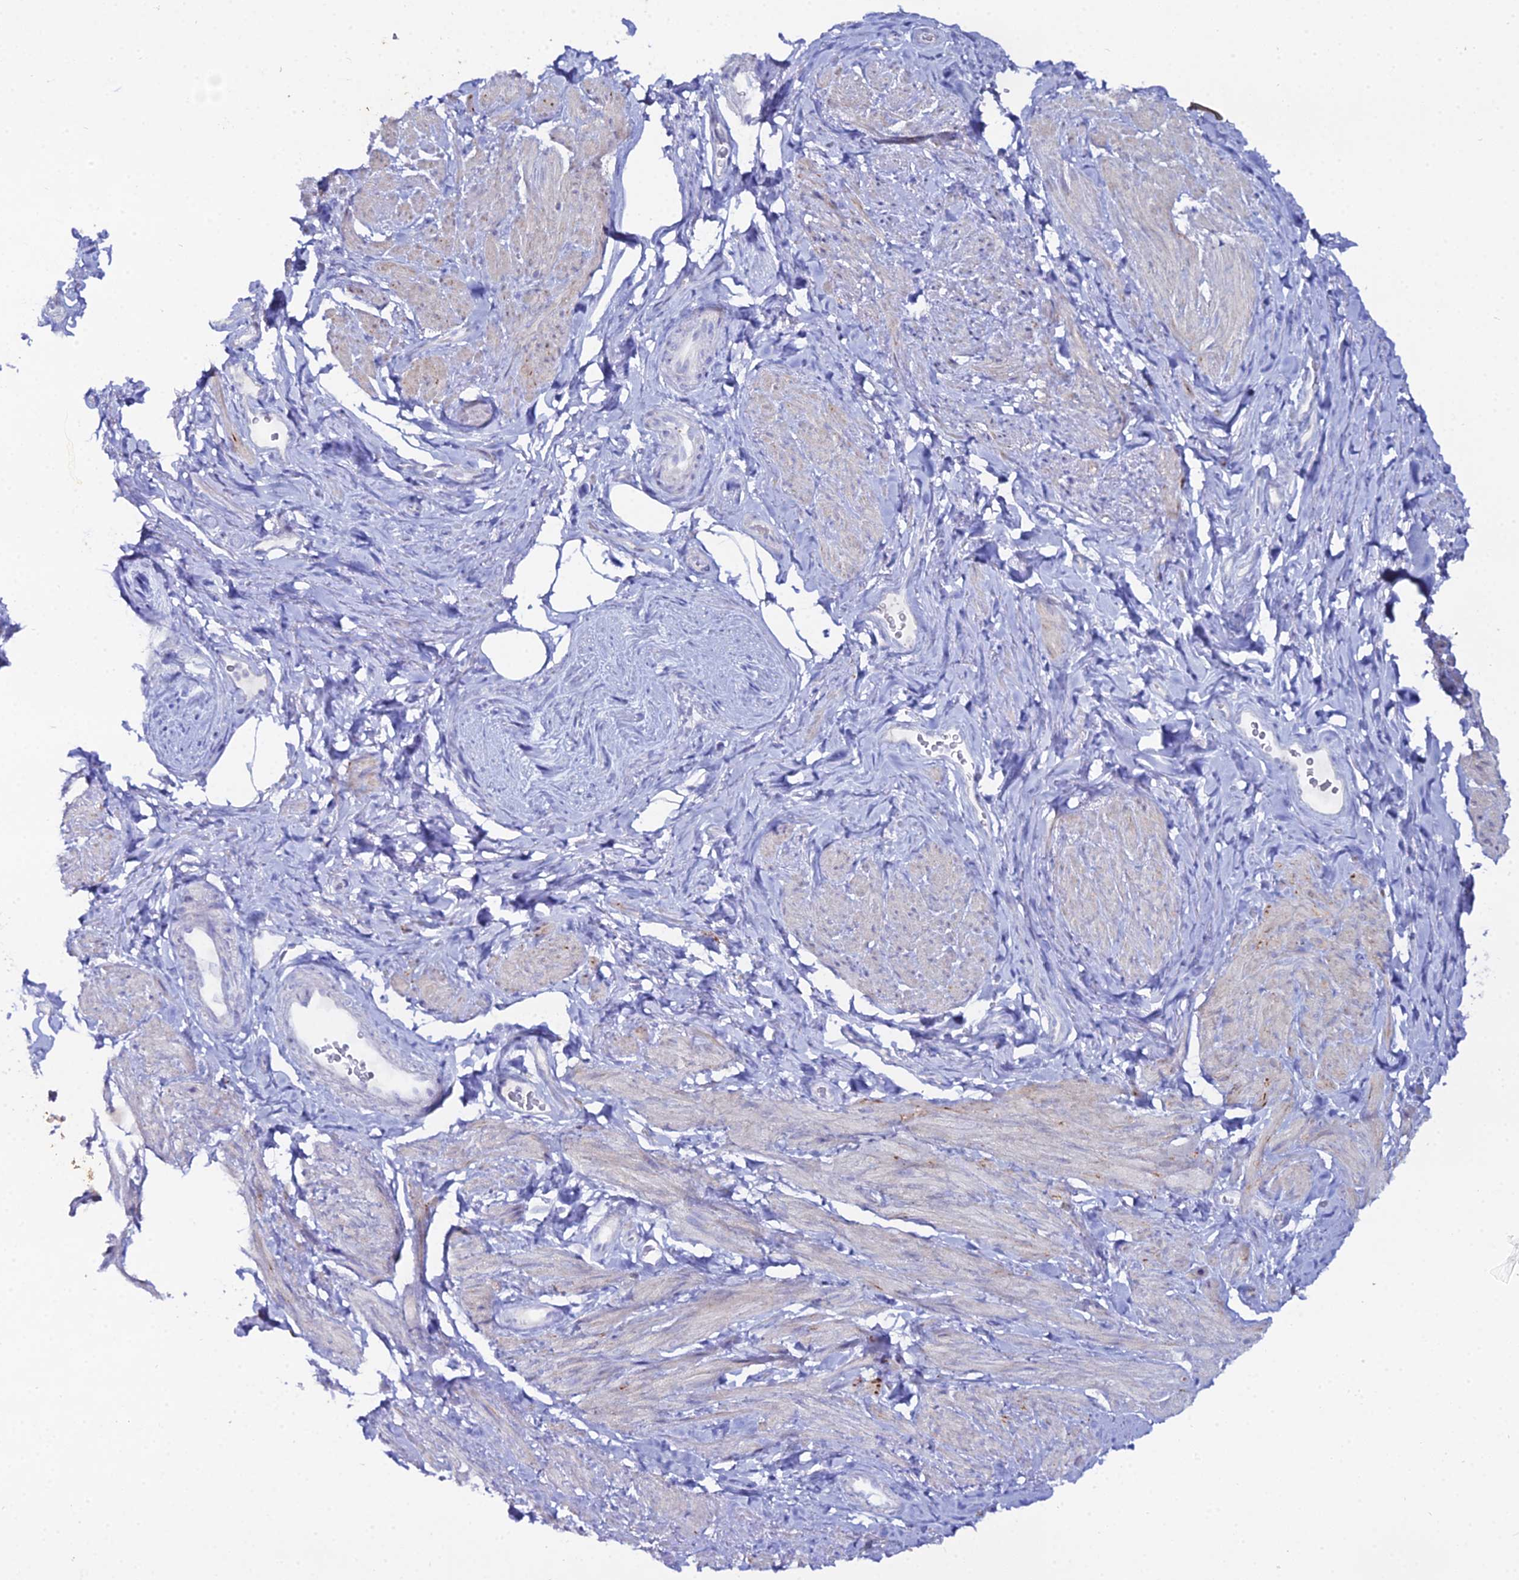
{"staining": {"intensity": "negative", "quantity": "none", "location": "none"}, "tissue": "smooth muscle", "cell_type": "Smooth muscle cells", "image_type": "normal", "snomed": [{"axis": "morphology", "description": "Normal tissue, NOS"}, {"axis": "topography", "description": "Smooth muscle"}, {"axis": "topography", "description": "Peripheral nerve tissue"}], "caption": "Immunohistochemical staining of benign smooth muscle exhibits no significant positivity in smooth muscle cells.", "gene": "DHX34", "patient": {"sex": "male", "age": 69}}